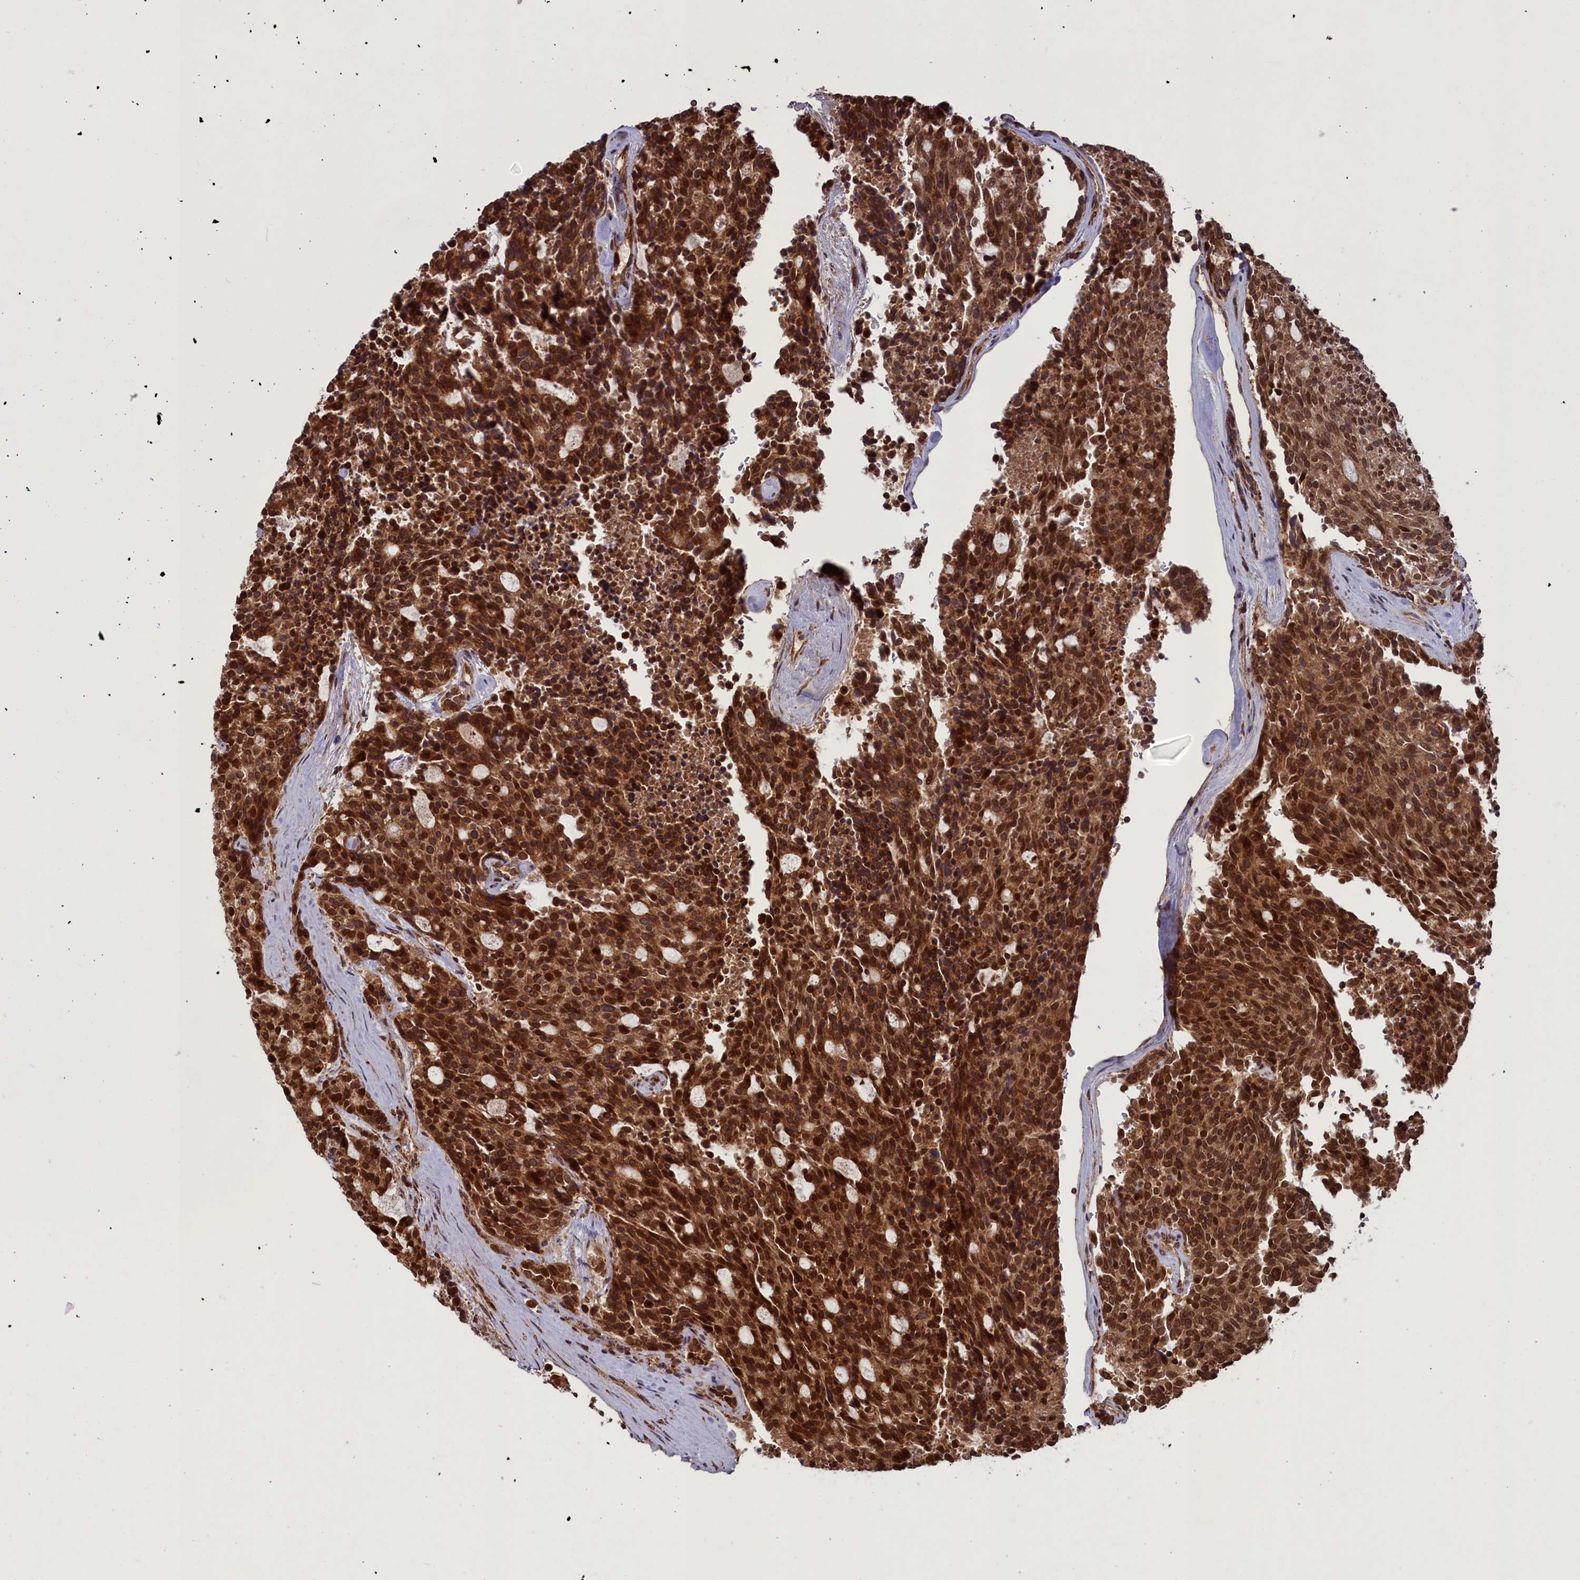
{"staining": {"intensity": "strong", "quantity": ">75%", "location": "cytoplasmic/membranous,nuclear"}, "tissue": "carcinoid", "cell_type": "Tumor cells", "image_type": "cancer", "snomed": [{"axis": "morphology", "description": "Carcinoid, malignant, NOS"}, {"axis": "topography", "description": "Pancreas"}], "caption": "Immunohistochemical staining of human carcinoid exhibits high levels of strong cytoplasmic/membranous and nuclear protein staining in about >75% of tumor cells.", "gene": "NAE1", "patient": {"sex": "female", "age": 54}}